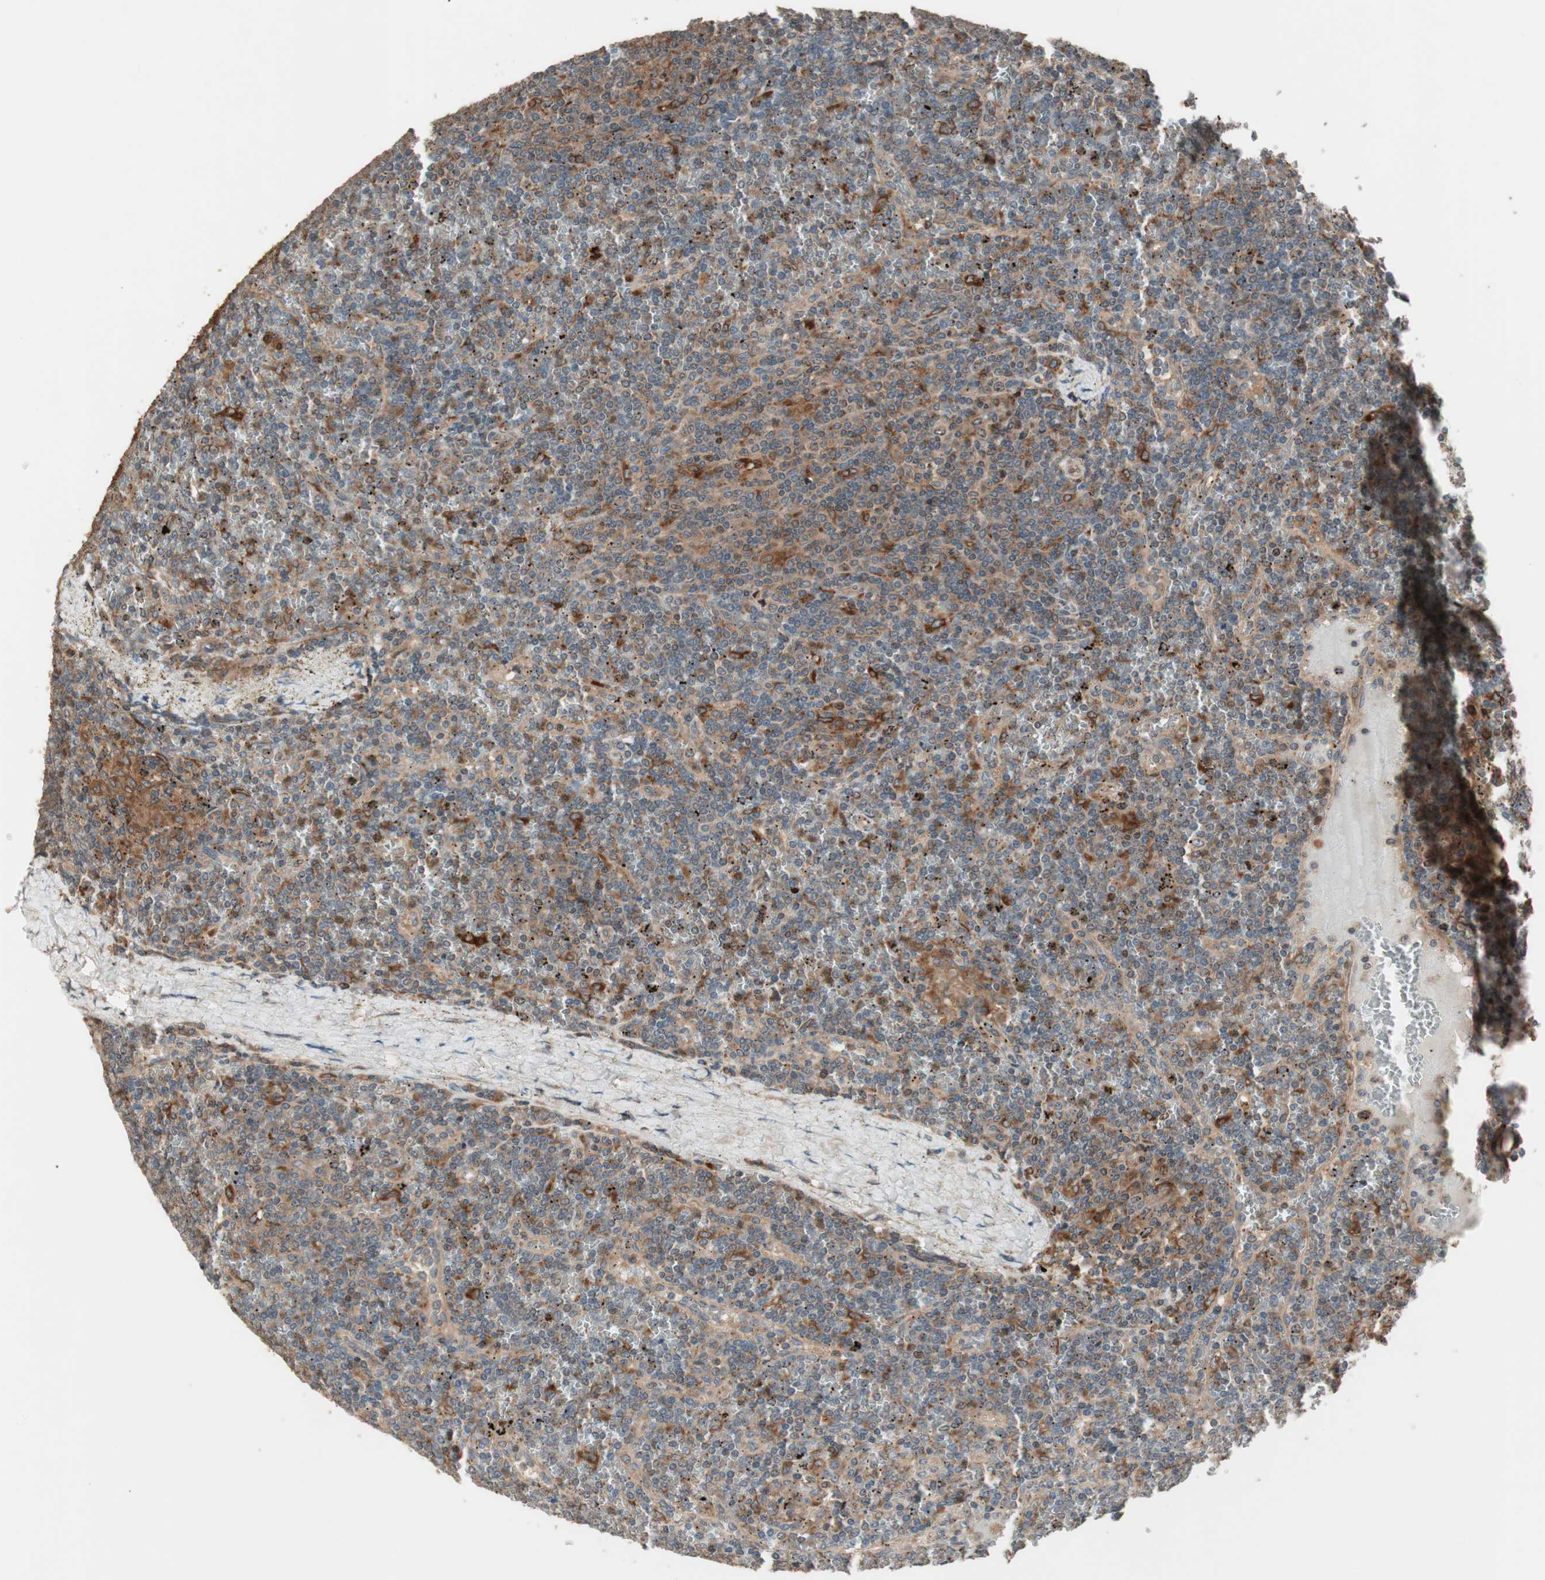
{"staining": {"intensity": "moderate", "quantity": ">75%", "location": "cytoplasmic/membranous"}, "tissue": "lymphoma", "cell_type": "Tumor cells", "image_type": "cancer", "snomed": [{"axis": "morphology", "description": "Malignant lymphoma, non-Hodgkin's type, Low grade"}, {"axis": "topography", "description": "Spleen"}], "caption": "There is medium levels of moderate cytoplasmic/membranous positivity in tumor cells of lymphoma, as demonstrated by immunohistochemical staining (brown color).", "gene": "ATP6AP2", "patient": {"sex": "female", "age": 19}}